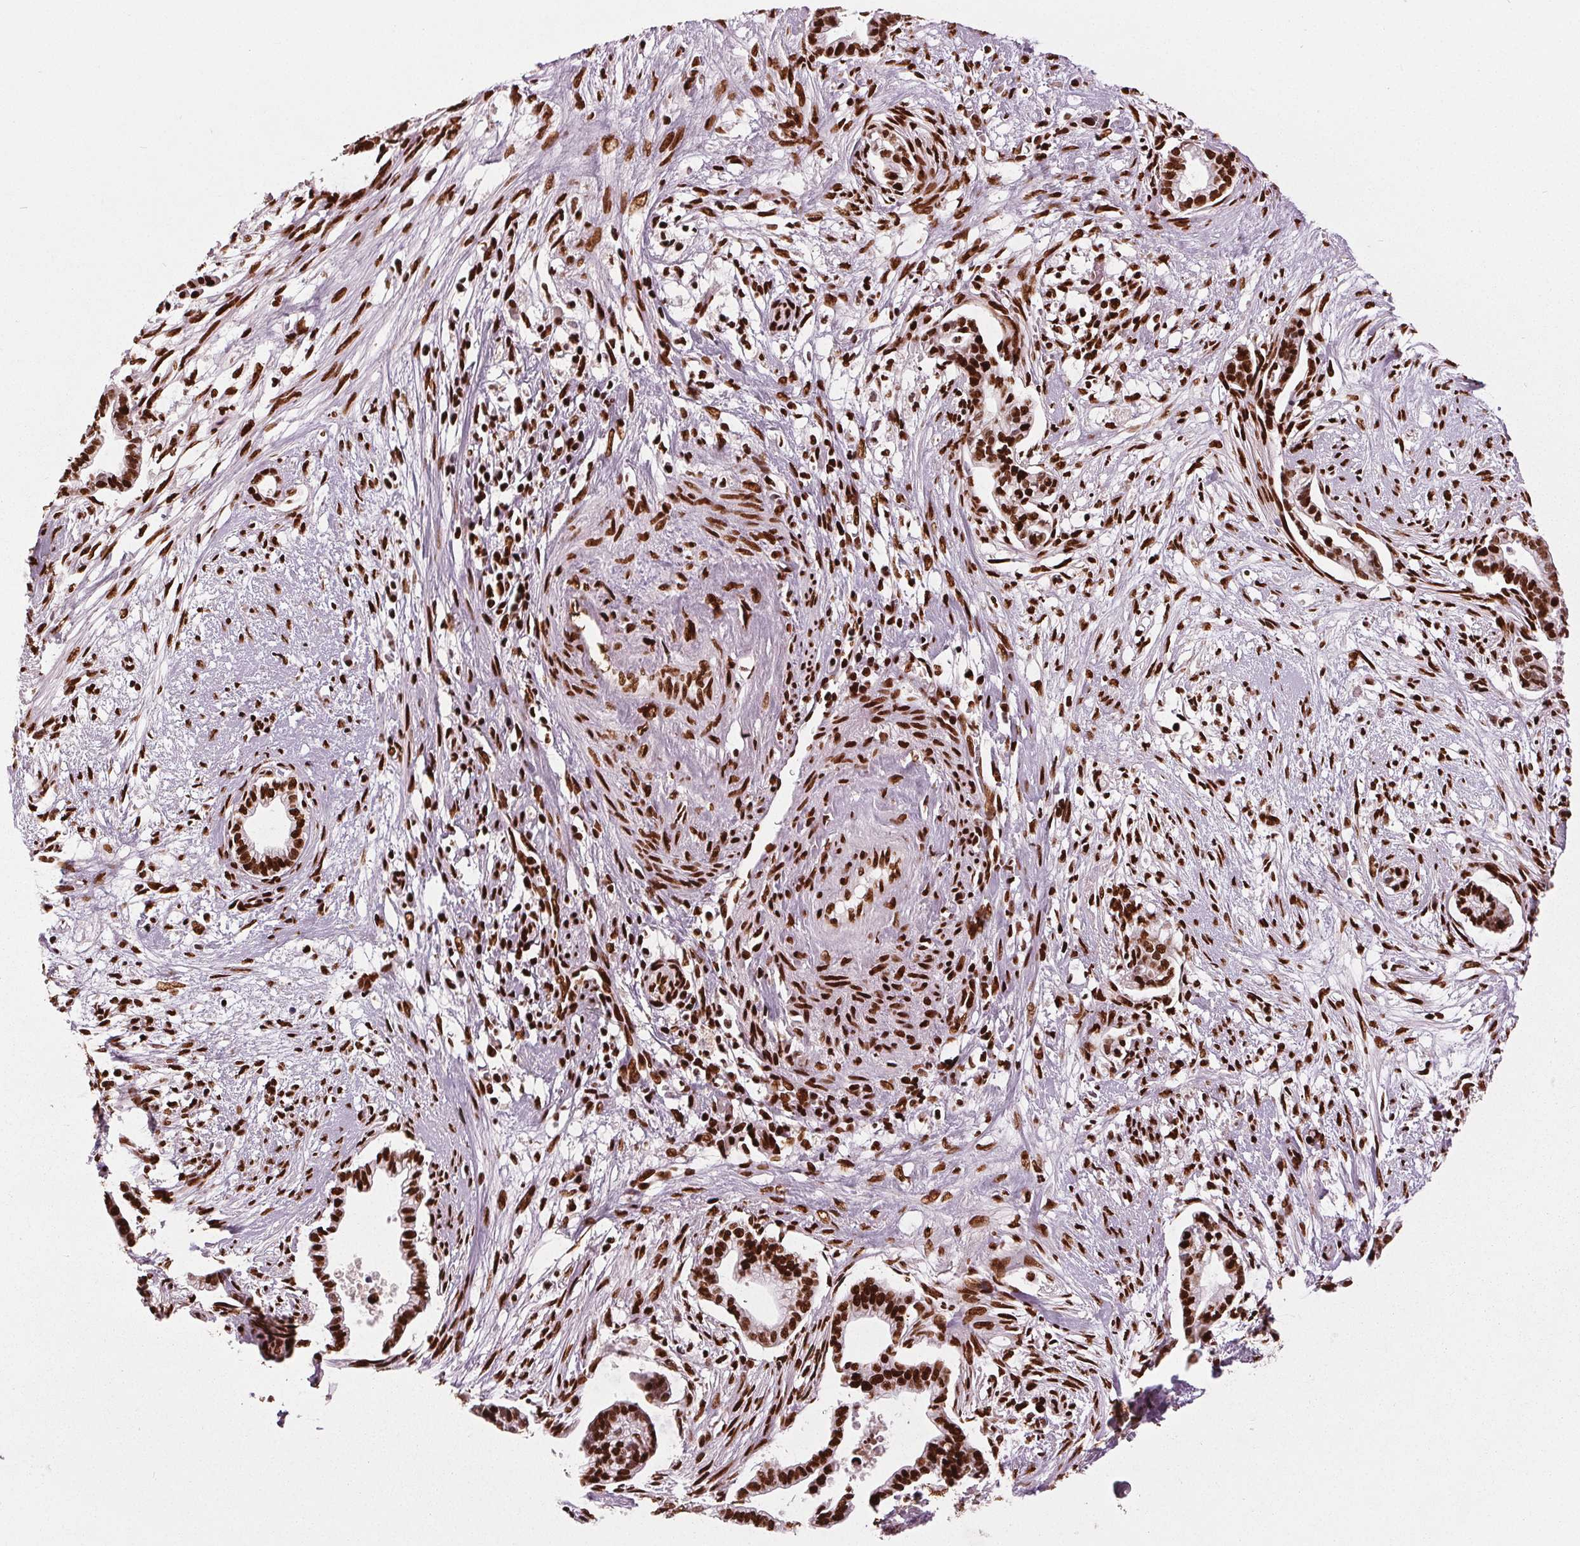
{"staining": {"intensity": "strong", "quantity": ">75%", "location": "nuclear"}, "tissue": "cervical cancer", "cell_type": "Tumor cells", "image_type": "cancer", "snomed": [{"axis": "morphology", "description": "Adenocarcinoma, NOS"}, {"axis": "topography", "description": "Cervix"}], "caption": "Cervical adenocarcinoma stained for a protein (brown) displays strong nuclear positive staining in approximately >75% of tumor cells.", "gene": "BRD4", "patient": {"sex": "female", "age": 62}}